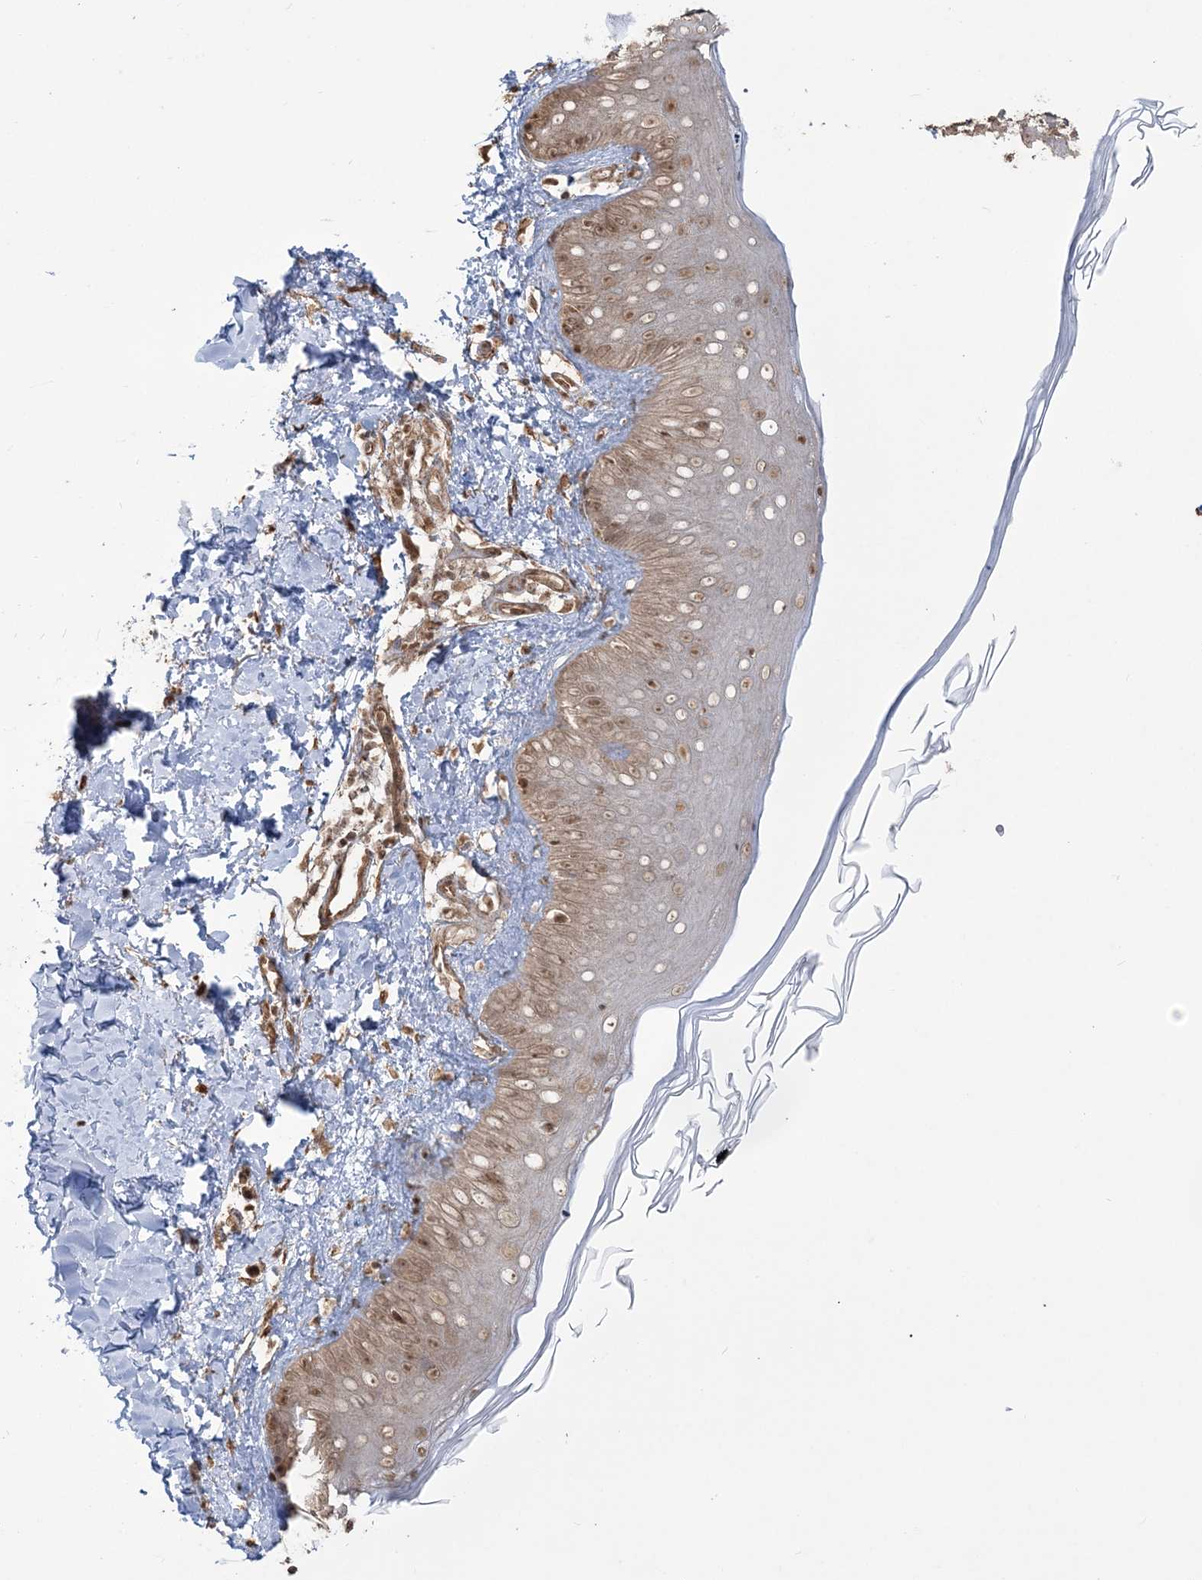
{"staining": {"intensity": "moderate", "quantity": ">75%", "location": "cytoplasmic/membranous,nuclear"}, "tissue": "skin", "cell_type": "Fibroblasts", "image_type": "normal", "snomed": [{"axis": "morphology", "description": "Normal tissue, NOS"}, {"axis": "topography", "description": "Skin"}], "caption": "This micrograph displays normal skin stained with immunohistochemistry (IHC) to label a protein in brown. The cytoplasmic/membranous,nuclear of fibroblasts show moderate positivity for the protein. Nuclei are counter-stained blue.", "gene": "ZNF839", "patient": {"sex": "male", "age": 52}}